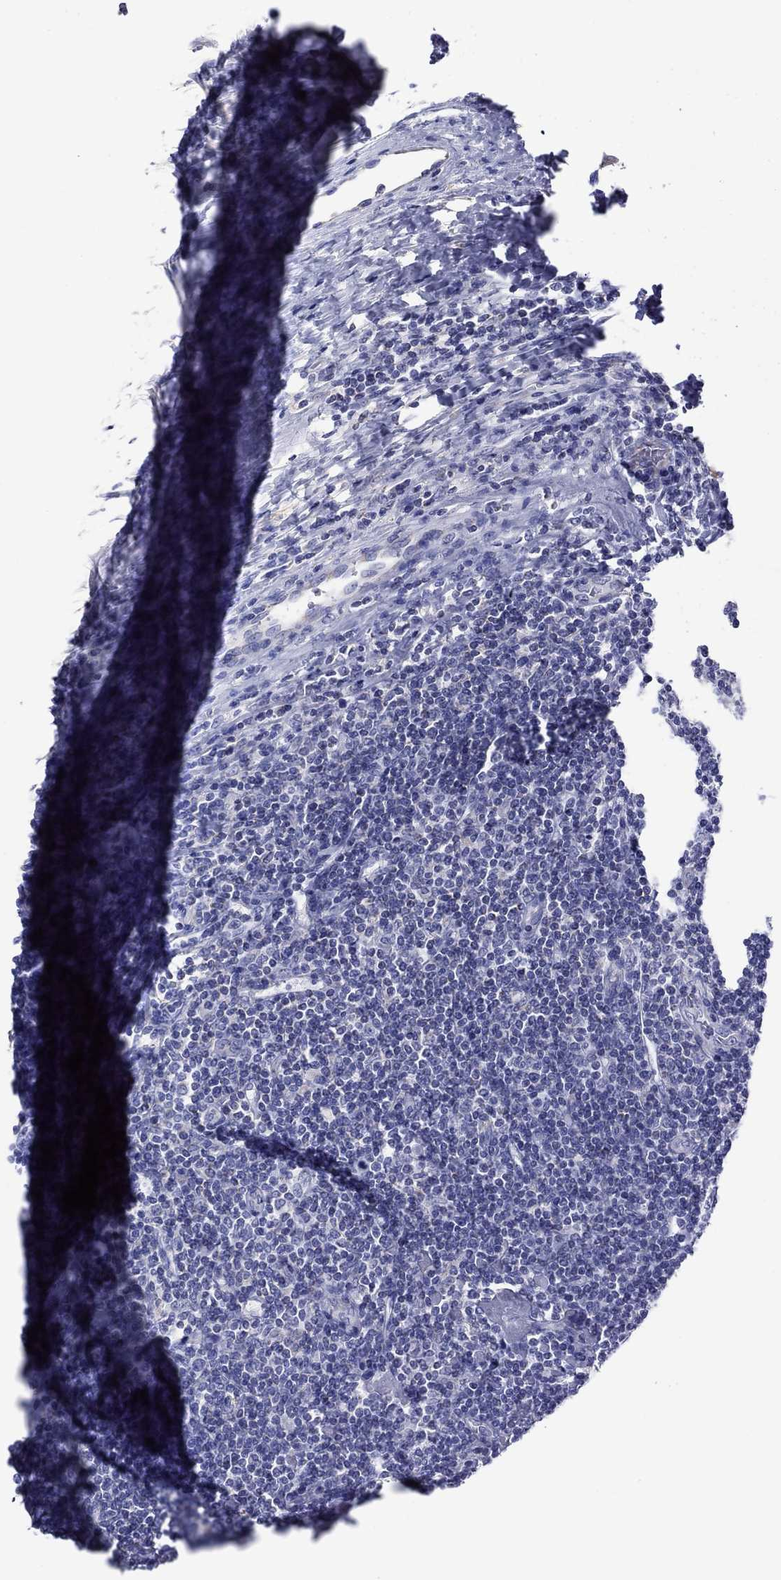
{"staining": {"intensity": "negative", "quantity": "none", "location": "none"}, "tissue": "lymphoma", "cell_type": "Tumor cells", "image_type": "cancer", "snomed": [{"axis": "morphology", "description": "Hodgkin's disease, NOS"}, {"axis": "topography", "description": "Lymph node"}], "caption": "A histopathology image of lymphoma stained for a protein displays no brown staining in tumor cells.", "gene": "ACADSB", "patient": {"sex": "male", "age": 40}}